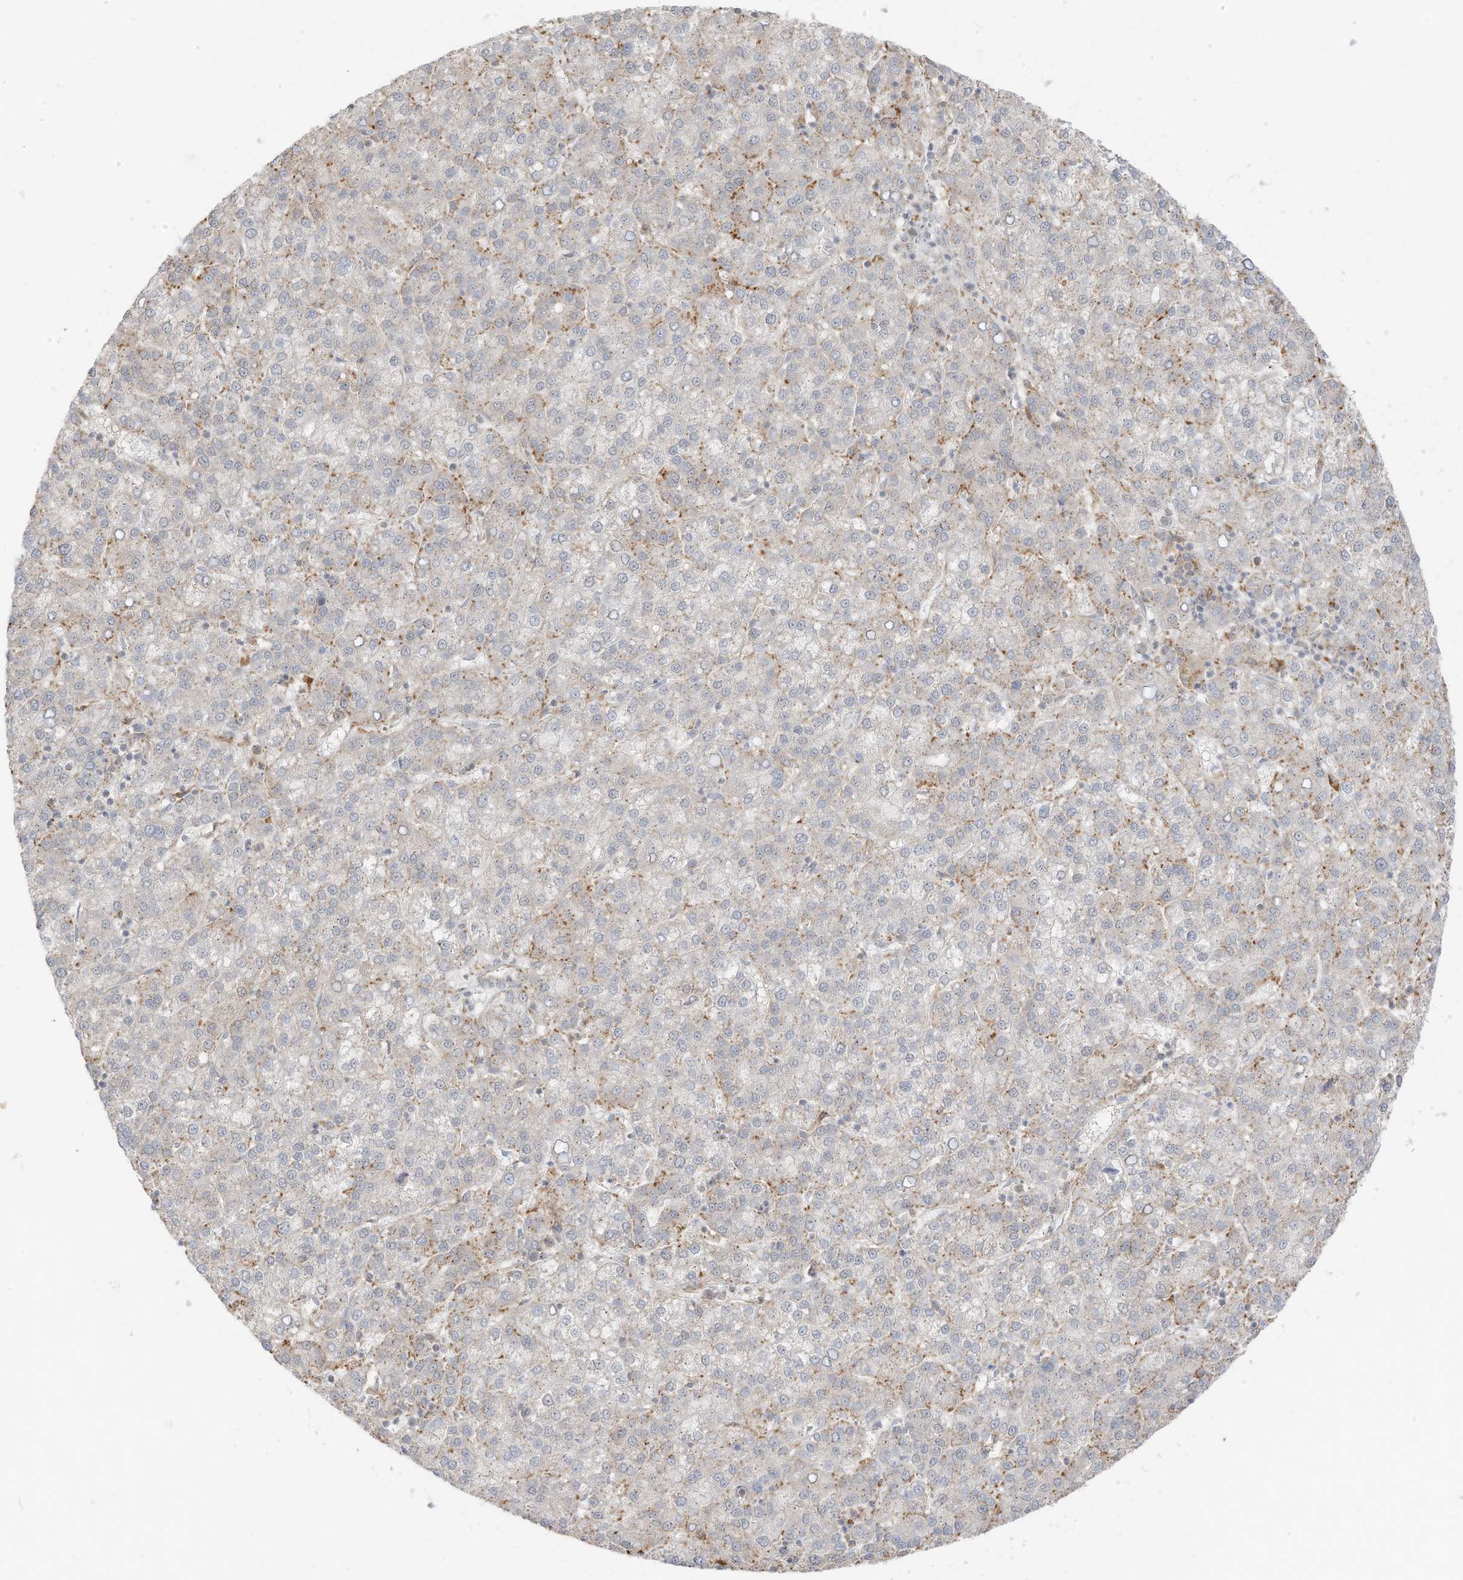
{"staining": {"intensity": "moderate", "quantity": "25%-75%", "location": "cytoplasmic/membranous"}, "tissue": "liver cancer", "cell_type": "Tumor cells", "image_type": "cancer", "snomed": [{"axis": "morphology", "description": "Carcinoma, Hepatocellular, NOS"}, {"axis": "topography", "description": "Liver"}], "caption": "IHC staining of hepatocellular carcinoma (liver), which reveals medium levels of moderate cytoplasmic/membranous staining in approximately 25%-75% of tumor cells indicating moderate cytoplasmic/membranous protein staining. The staining was performed using DAB (brown) for protein detection and nuclei were counterstained in hematoxylin (blue).", "gene": "N4BP3", "patient": {"sex": "female", "age": 58}}